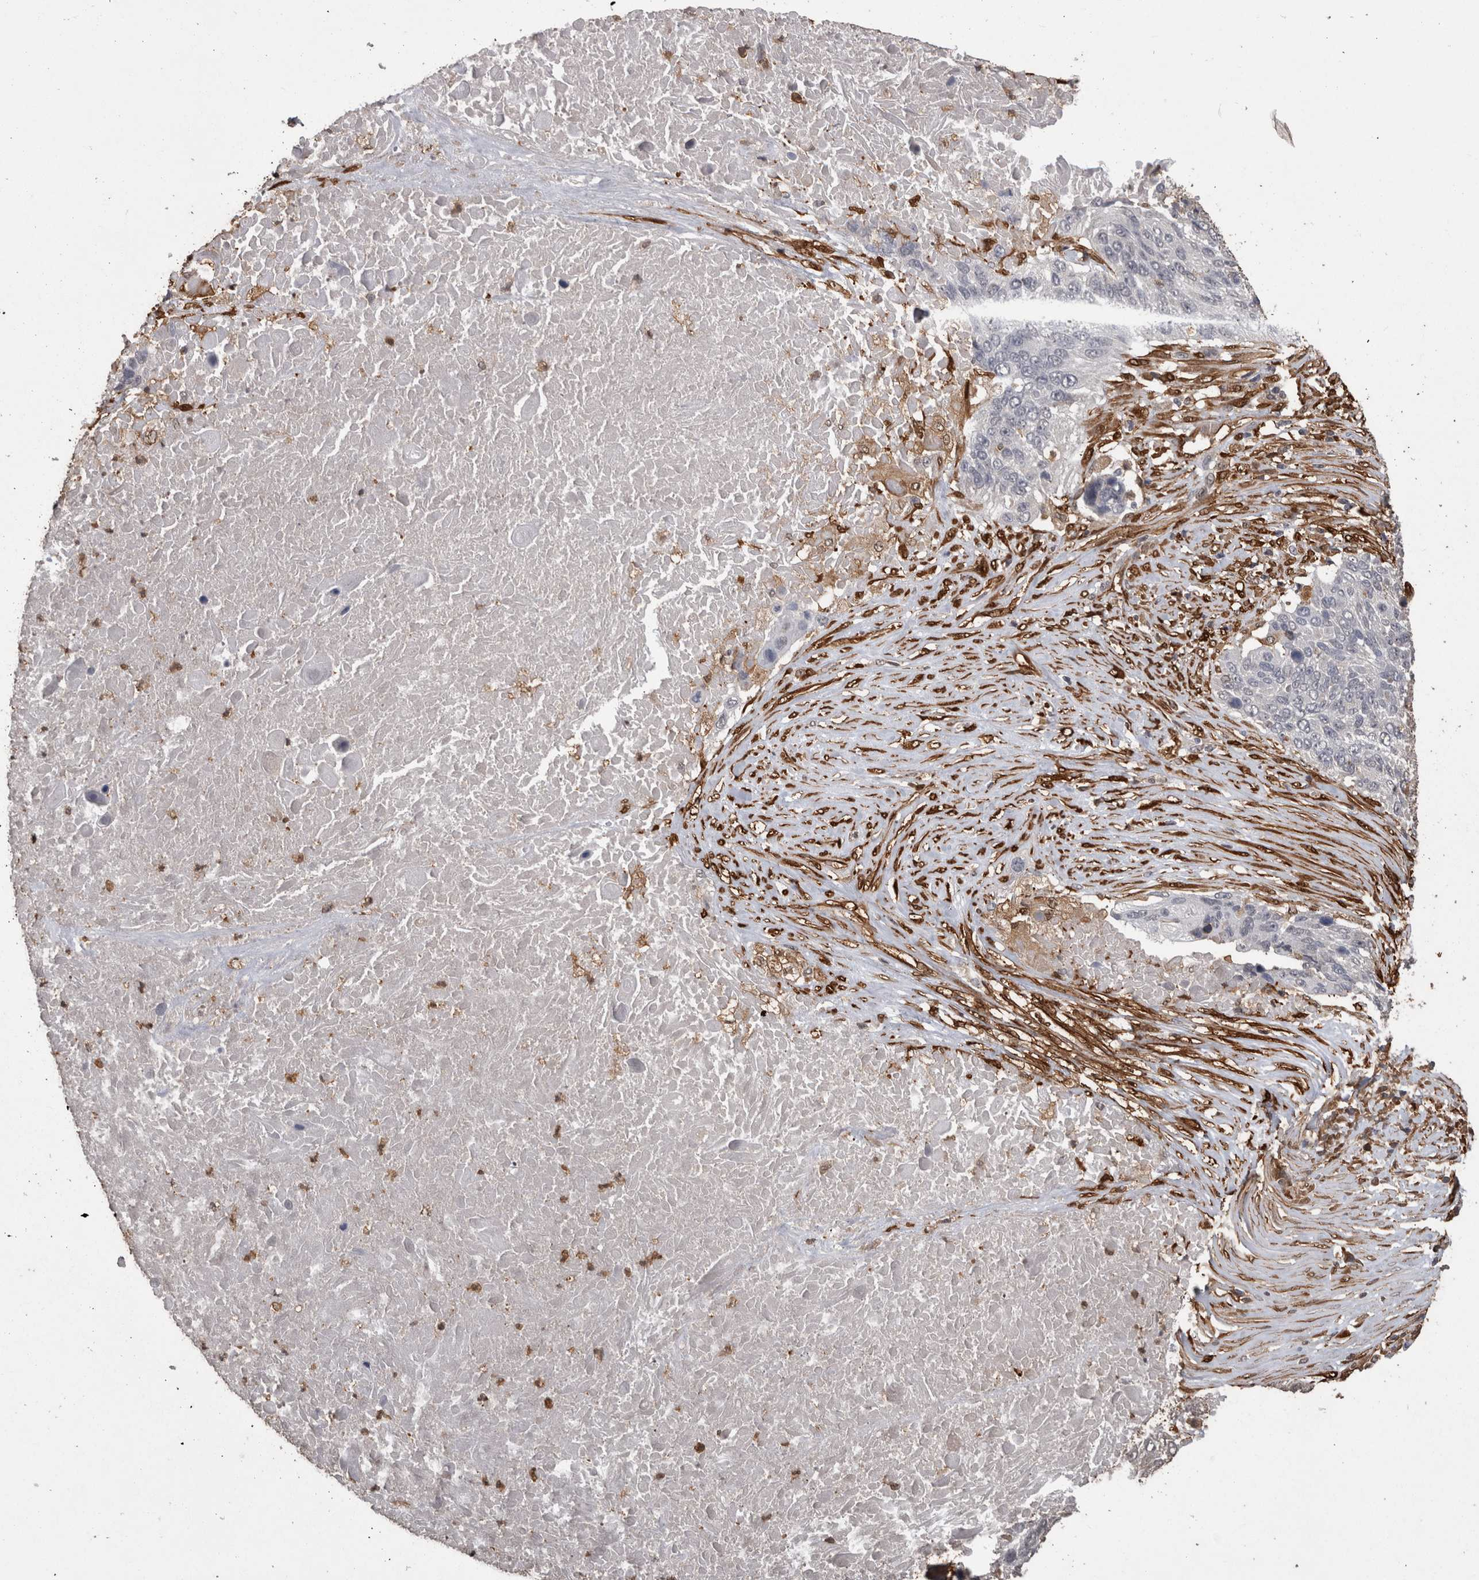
{"staining": {"intensity": "negative", "quantity": "none", "location": "none"}, "tissue": "lung cancer", "cell_type": "Tumor cells", "image_type": "cancer", "snomed": [{"axis": "morphology", "description": "Squamous cell carcinoma, NOS"}, {"axis": "topography", "description": "Lung"}], "caption": "Human lung cancer stained for a protein using immunohistochemistry (IHC) exhibits no staining in tumor cells.", "gene": "LXN", "patient": {"sex": "male", "age": 66}}